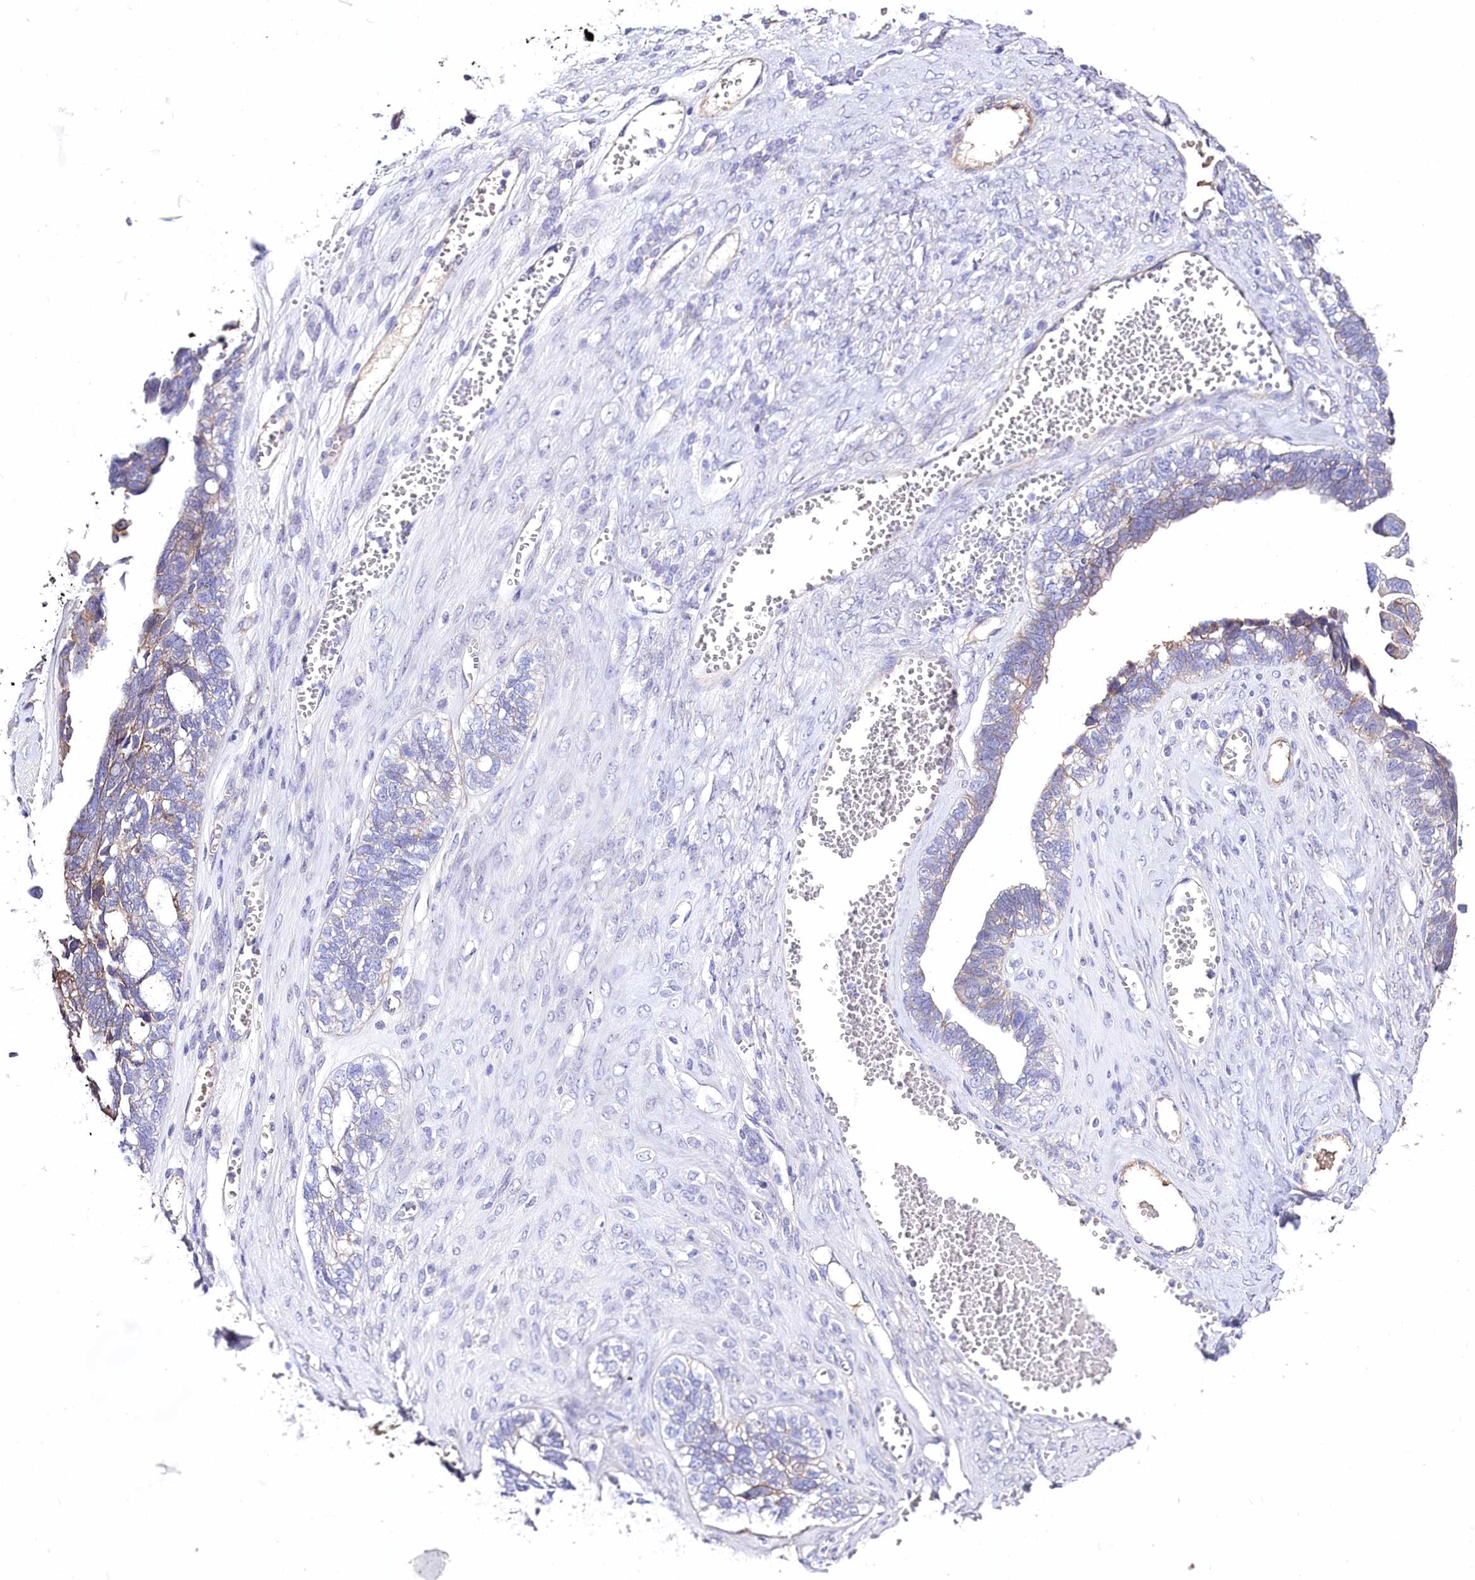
{"staining": {"intensity": "weak", "quantity": "<25%", "location": "cytoplasmic/membranous"}, "tissue": "ovarian cancer", "cell_type": "Tumor cells", "image_type": "cancer", "snomed": [{"axis": "morphology", "description": "Cystadenocarcinoma, serous, NOS"}, {"axis": "topography", "description": "Ovary"}], "caption": "High magnification brightfield microscopy of ovarian cancer stained with DAB (brown) and counterstained with hematoxylin (blue): tumor cells show no significant positivity.", "gene": "CEP164", "patient": {"sex": "female", "age": 79}}